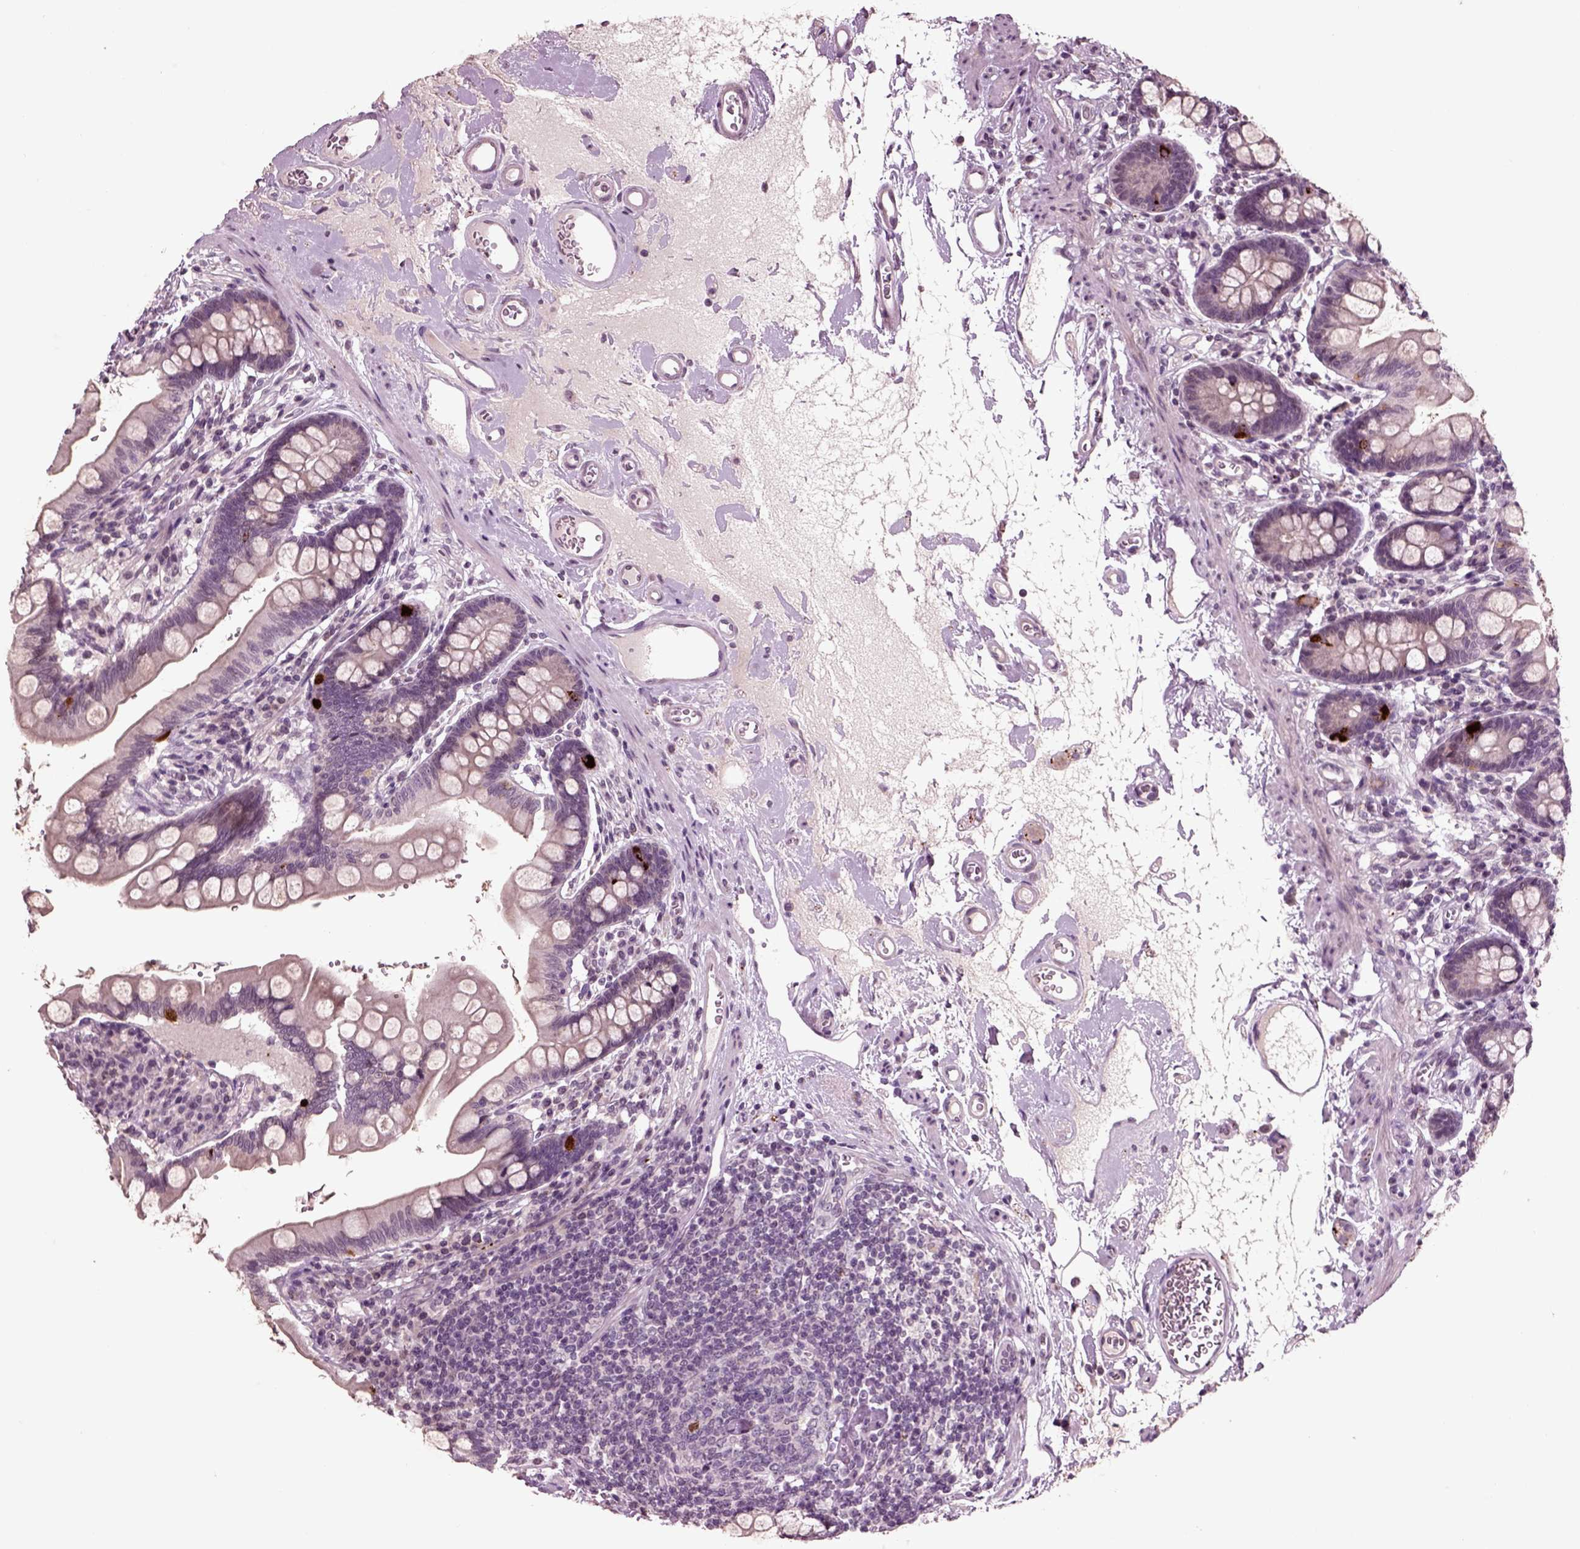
{"staining": {"intensity": "strong", "quantity": "<25%", "location": "cytoplasmic/membranous"}, "tissue": "small intestine", "cell_type": "Glandular cells", "image_type": "normal", "snomed": [{"axis": "morphology", "description": "Normal tissue, NOS"}, {"axis": "topography", "description": "Small intestine"}], "caption": "IHC of normal human small intestine displays medium levels of strong cytoplasmic/membranous expression in about <25% of glandular cells. Using DAB (brown) and hematoxylin (blue) stains, captured at high magnification using brightfield microscopy.", "gene": "CHGB", "patient": {"sex": "female", "age": 56}}